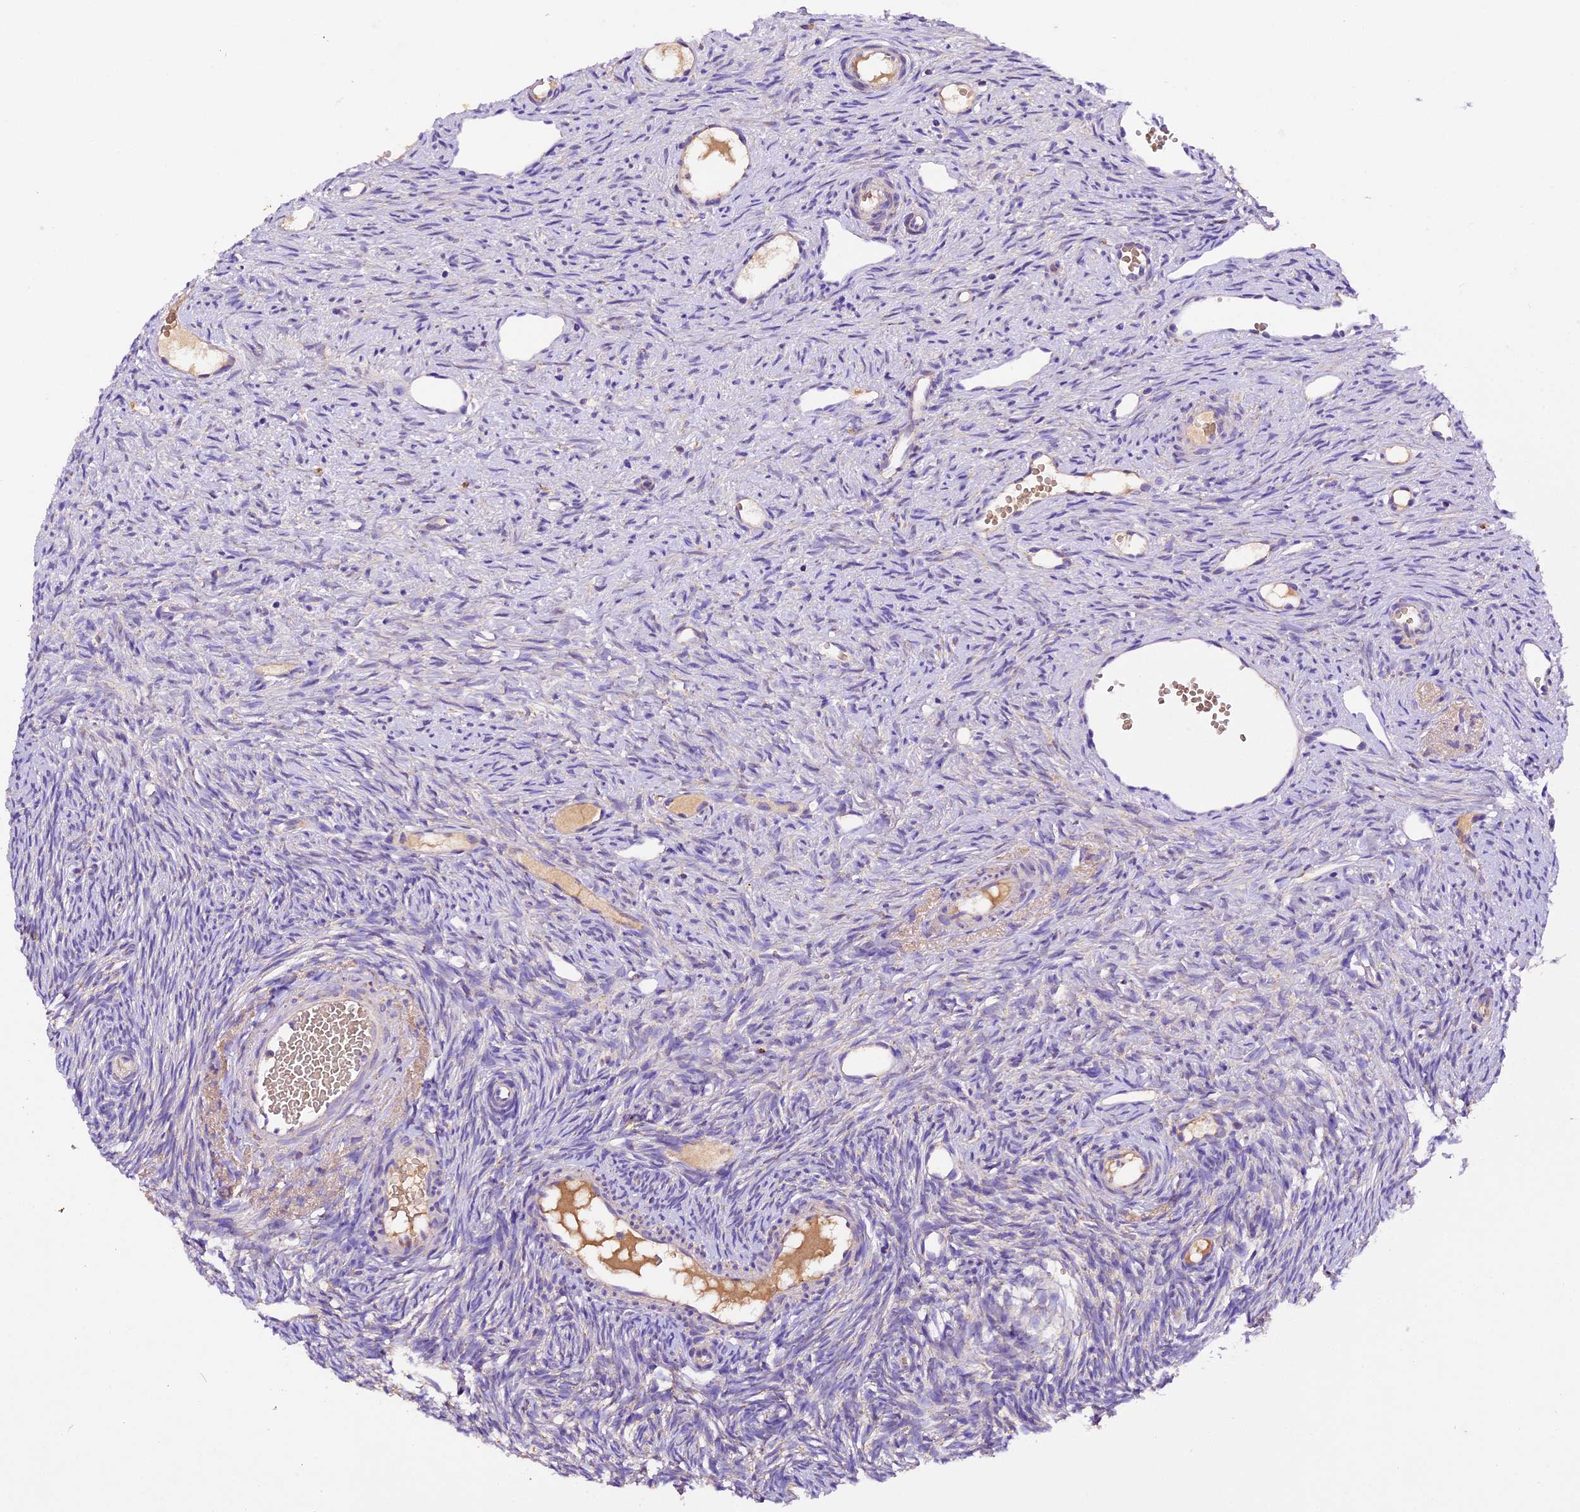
{"staining": {"intensity": "negative", "quantity": "none", "location": "none"}, "tissue": "ovary", "cell_type": "Ovarian stroma cells", "image_type": "normal", "snomed": [{"axis": "morphology", "description": "Normal tissue, NOS"}, {"axis": "topography", "description": "Ovary"}], "caption": "The photomicrograph reveals no staining of ovarian stroma cells in normal ovary.", "gene": "SIX5", "patient": {"sex": "female", "age": 51}}